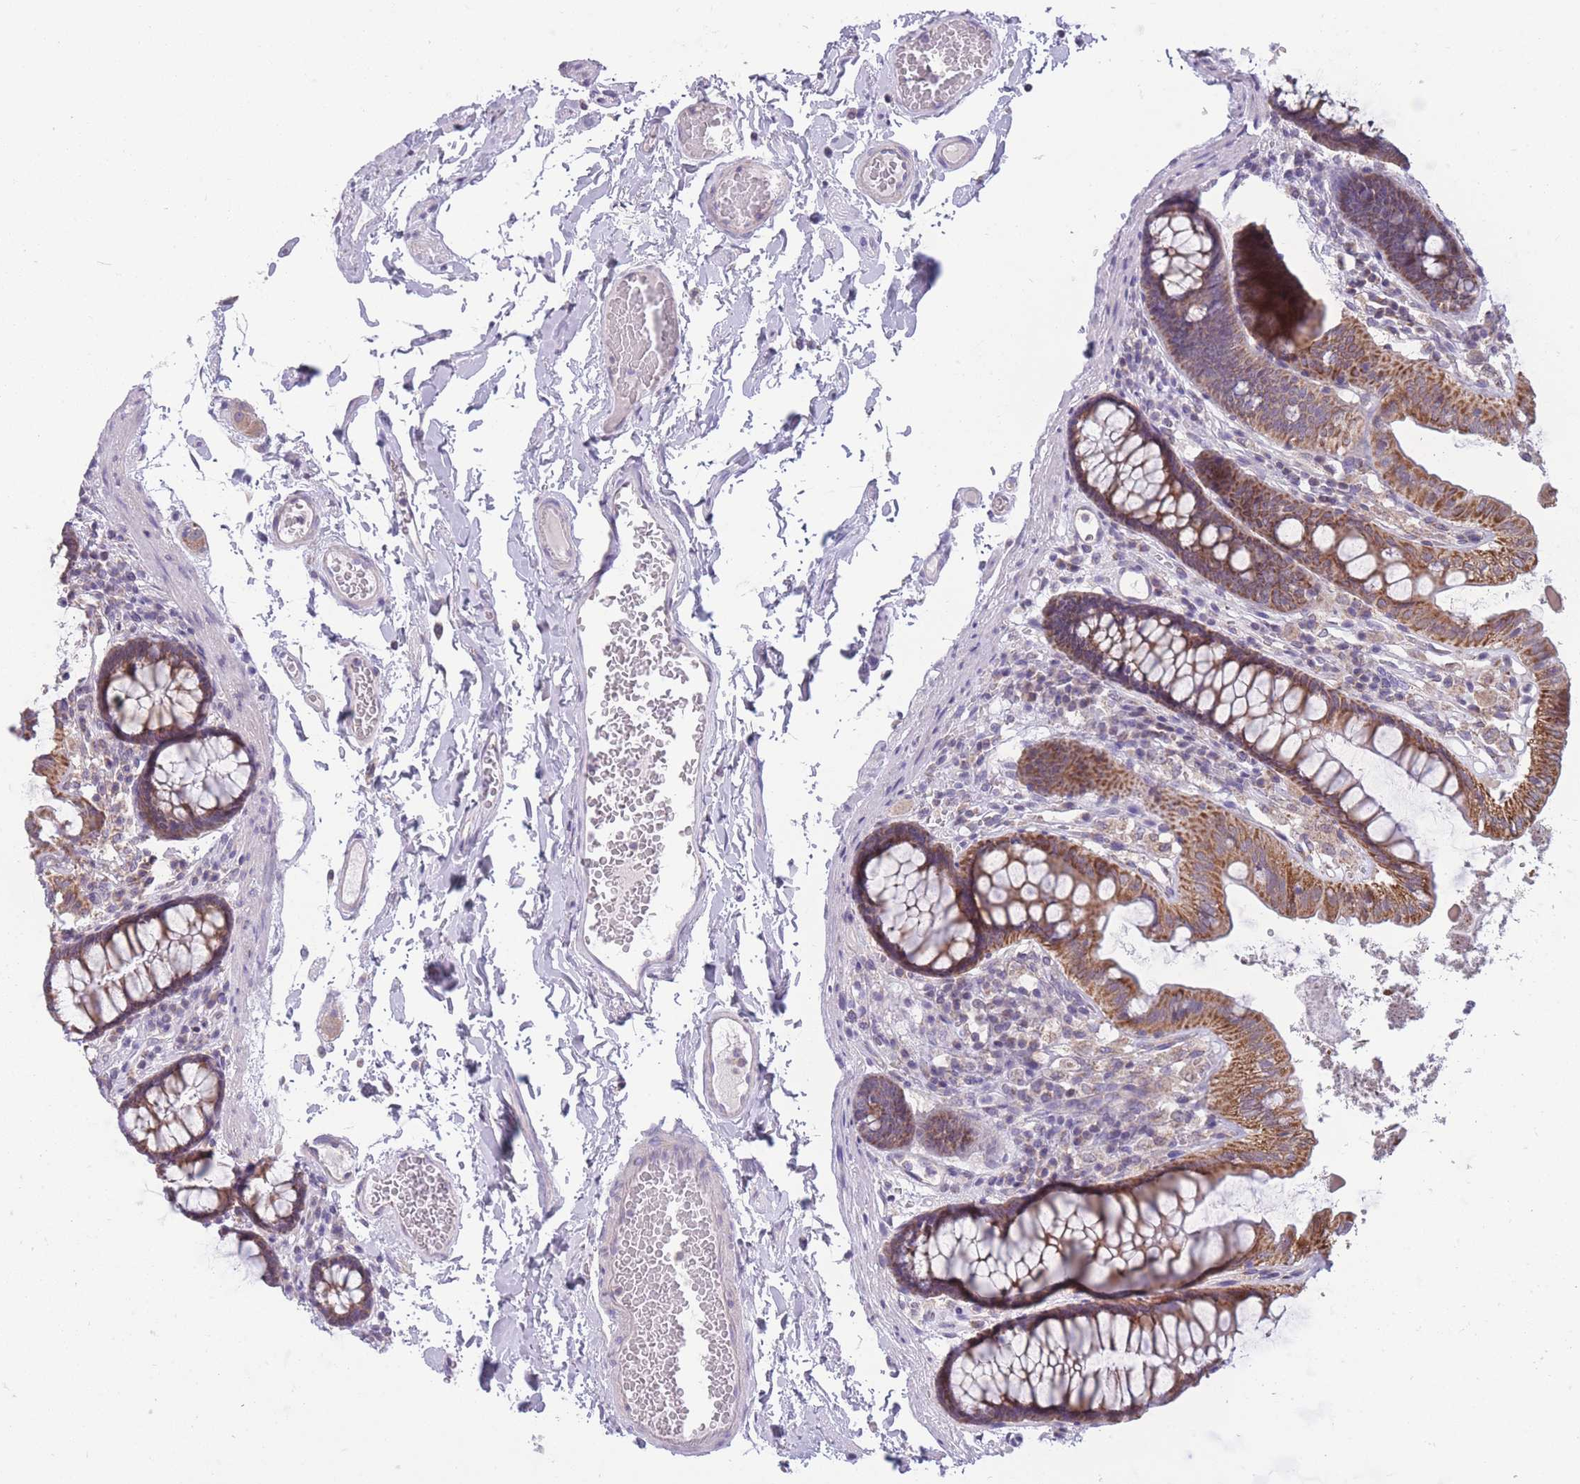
{"staining": {"intensity": "negative", "quantity": "none", "location": "none"}, "tissue": "colon", "cell_type": "Endothelial cells", "image_type": "normal", "snomed": [{"axis": "morphology", "description": "Normal tissue, NOS"}, {"axis": "topography", "description": "Colon"}], "caption": "IHC photomicrograph of unremarkable colon: human colon stained with DAB (3,3'-diaminobenzidine) displays no significant protein expression in endothelial cells.", "gene": "MRPS18C", "patient": {"sex": "male", "age": 84}}